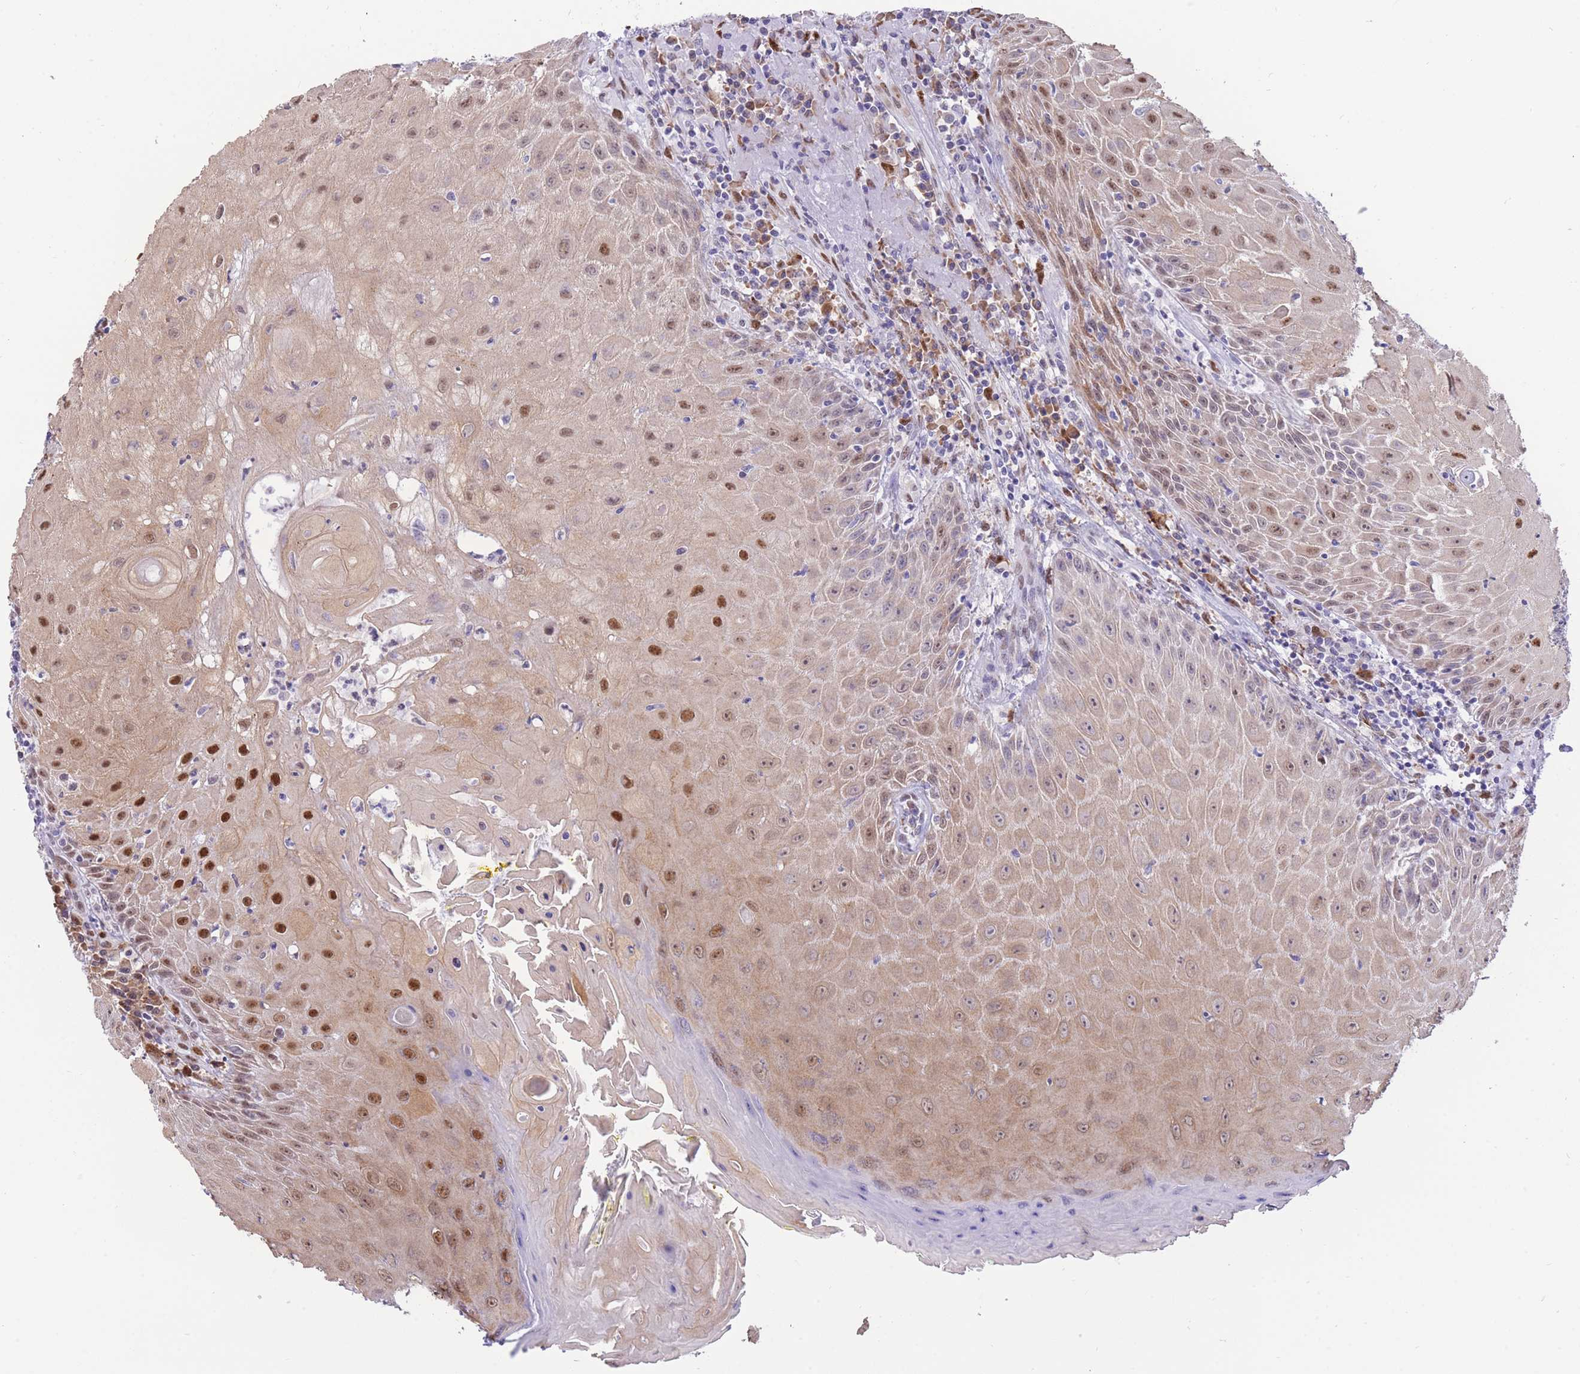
{"staining": {"intensity": "moderate", "quantity": ">75%", "location": "cytoplasmic/membranous,nuclear"}, "tissue": "head and neck cancer", "cell_type": "Tumor cells", "image_type": "cancer", "snomed": [{"axis": "morphology", "description": "Normal tissue, NOS"}, {"axis": "morphology", "description": "Squamous cell carcinoma, NOS"}, {"axis": "topography", "description": "Oral tissue"}, {"axis": "topography", "description": "Head-Neck"}], "caption": "This histopathology image exhibits immunohistochemistry (IHC) staining of human head and neck cancer, with medium moderate cytoplasmic/membranous and nuclear staining in approximately >75% of tumor cells.", "gene": "FAM153A", "patient": {"sex": "female", "age": 70}}